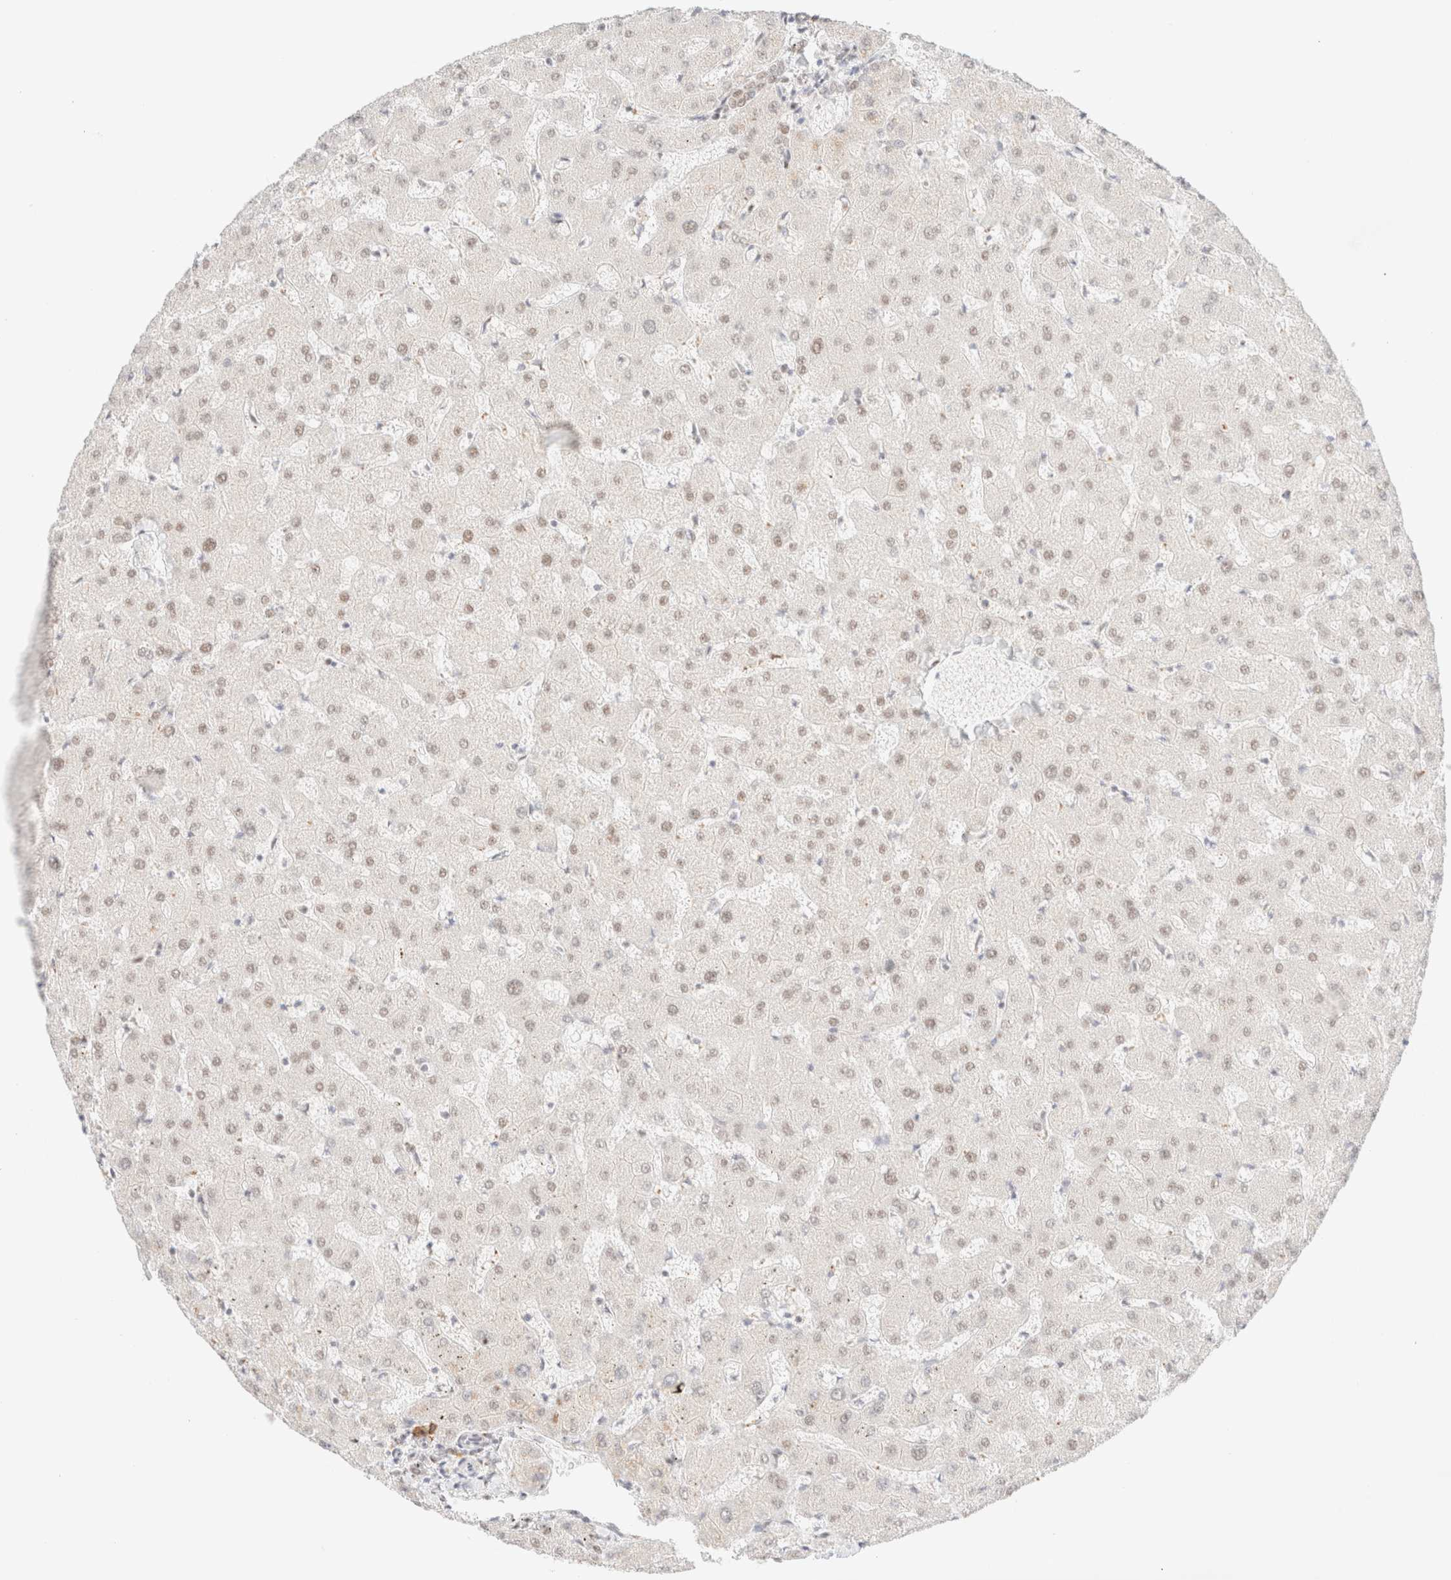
{"staining": {"intensity": "weak", "quantity": "25%-75%", "location": "nuclear"}, "tissue": "liver", "cell_type": "Cholangiocytes", "image_type": "normal", "snomed": [{"axis": "morphology", "description": "Normal tissue, NOS"}, {"axis": "topography", "description": "Liver"}], "caption": "Weak nuclear protein staining is identified in approximately 25%-75% of cholangiocytes in liver. (Stains: DAB in brown, nuclei in blue, Microscopy: brightfield microscopy at high magnification).", "gene": "CIC", "patient": {"sex": "female", "age": 63}}